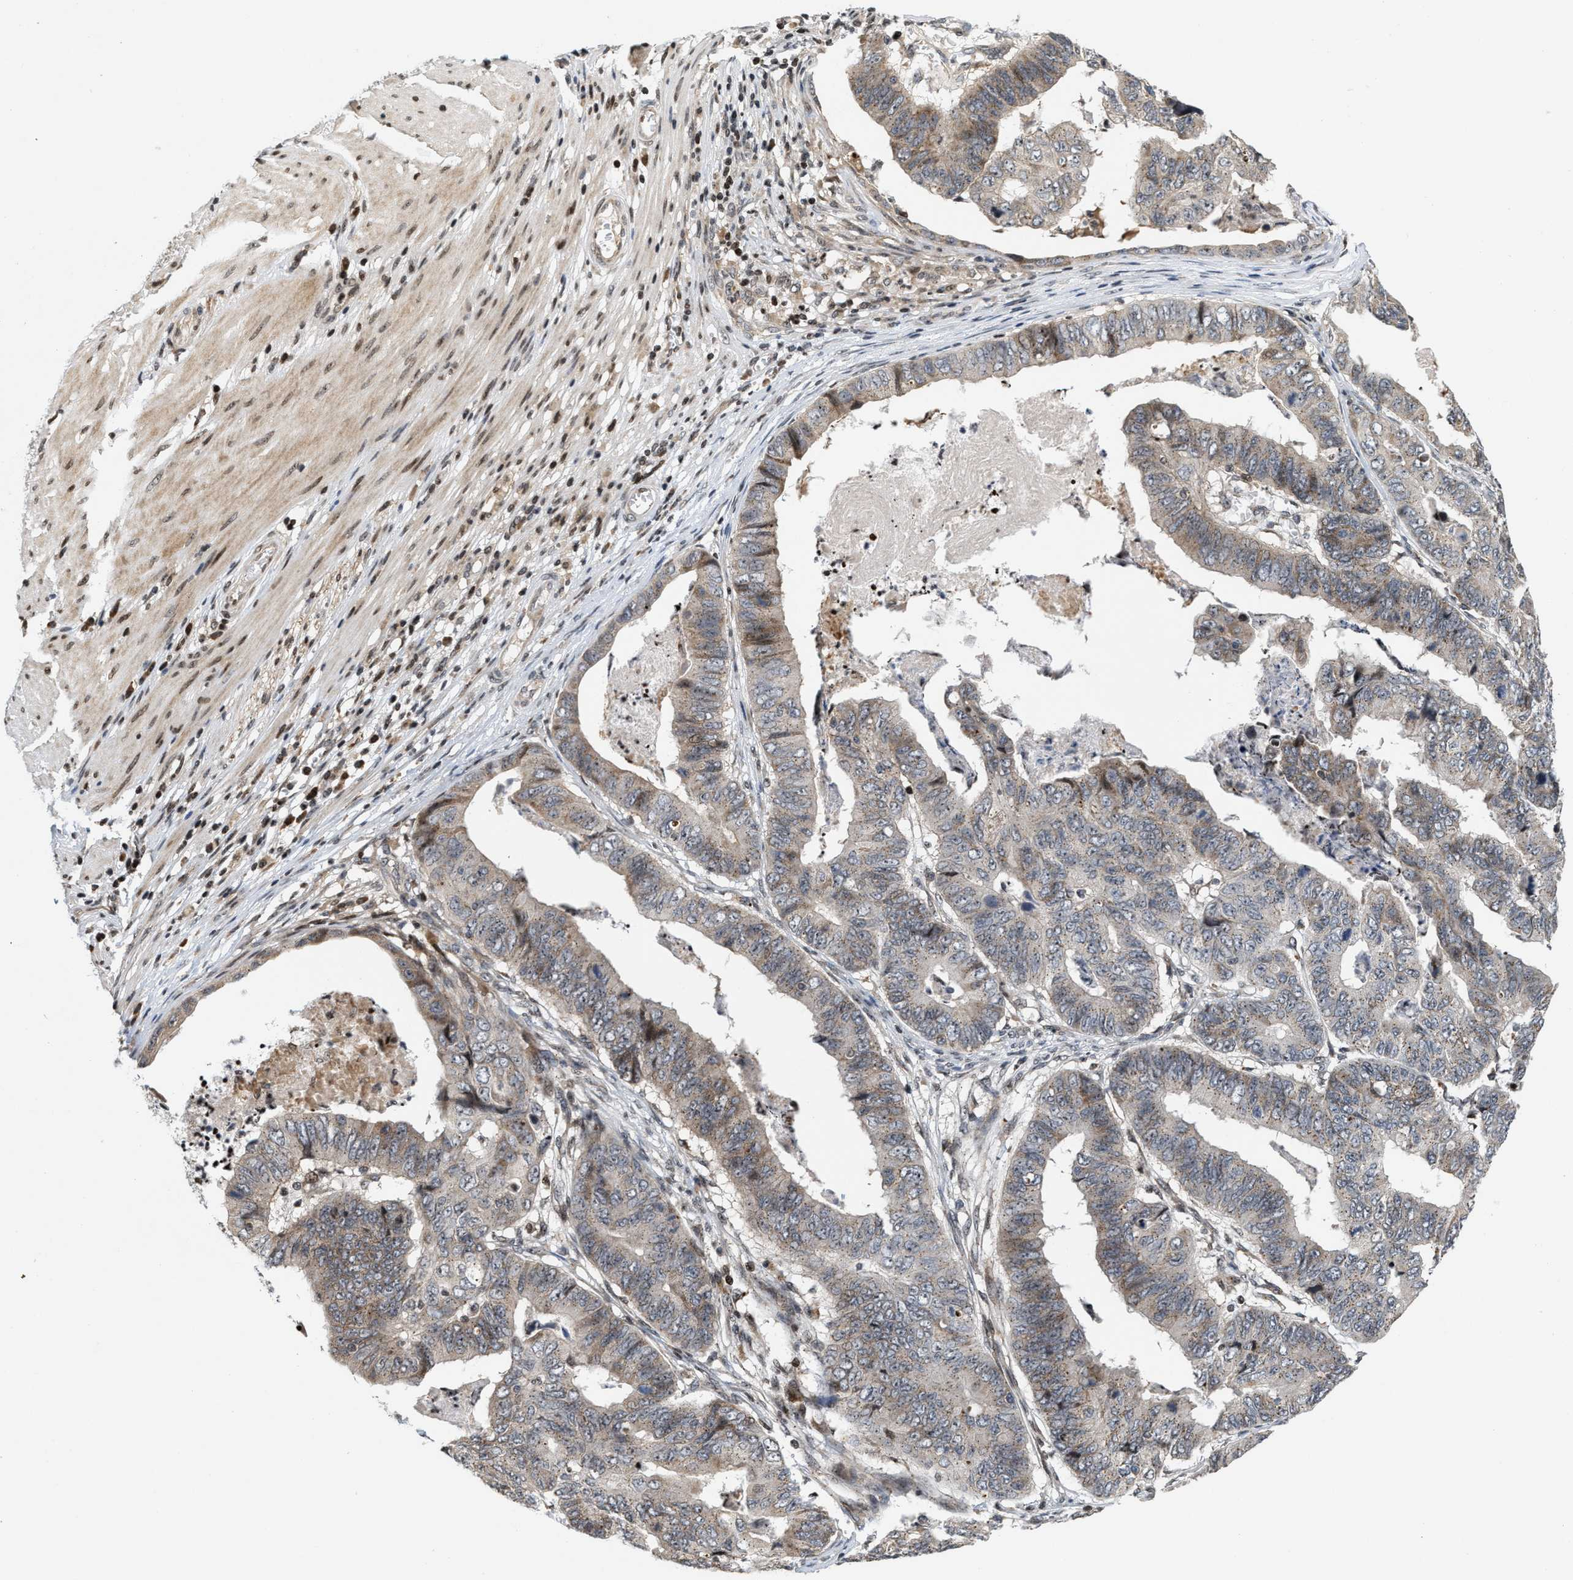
{"staining": {"intensity": "weak", "quantity": ">75%", "location": "cytoplasmic/membranous"}, "tissue": "stomach cancer", "cell_type": "Tumor cells", "image_type": "cancer", "snomed": [{"axis": "morphology", "description": "Adenocarcinoma, NOS"}, {"axis": "topography", "description": "Stomach, lower"}], "caption": "Protein analysis of stomach cancer (adenocarcinoma) tissue displays weak cytoplasmic/membranous expression in approximately >75% of tumor cells.", "gene": "PDZD2", "patient": {"sex": "male", "age": 77}}